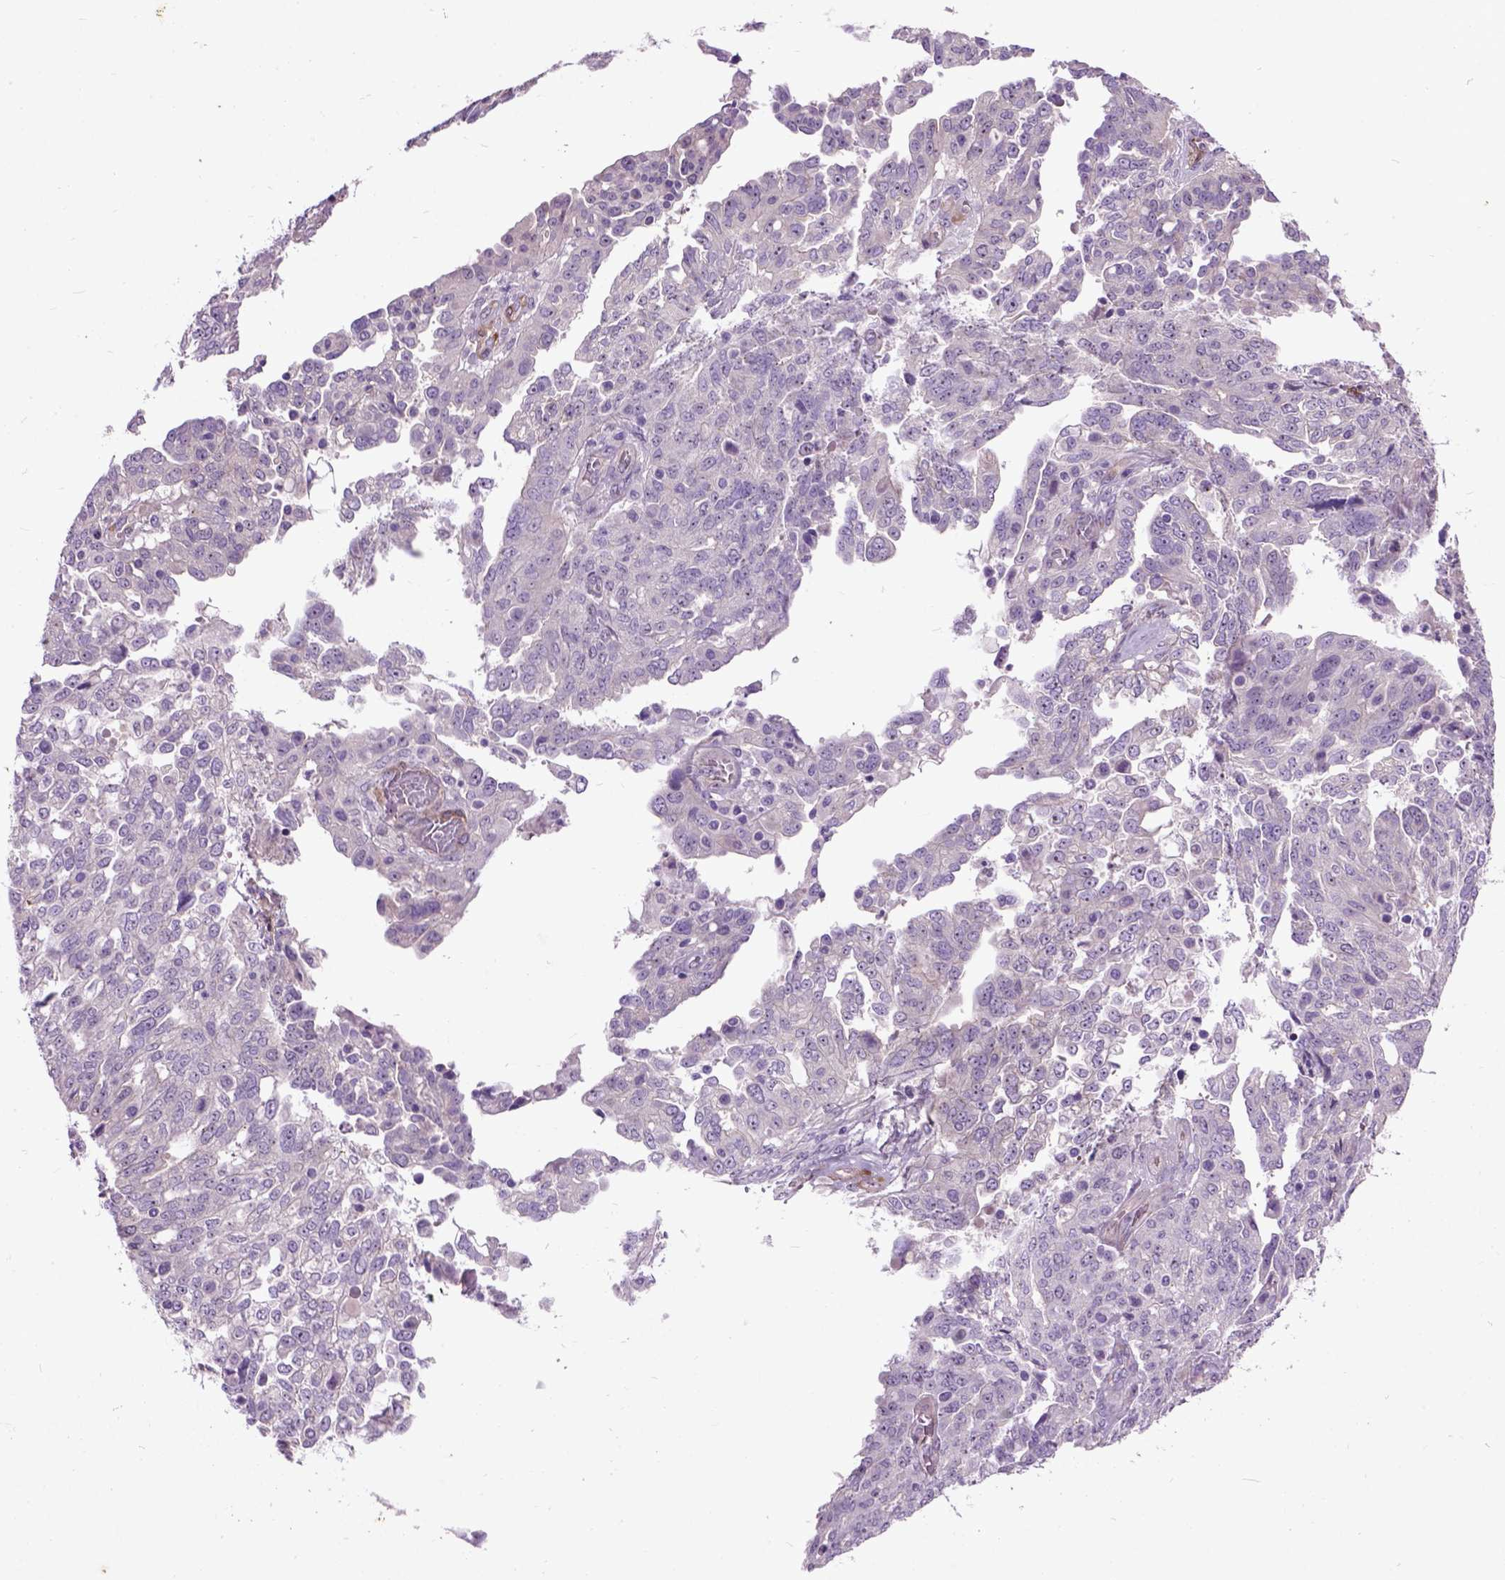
{"staining": {"intensity": "negative", "quantity": "none", "location": "none"}, "tissue": "ovarian cancer", "cell_type": "Tumor cells", "image_type": "cancer", "snomed": [{"axis": "morphology", "description": "Cystadenocarcinoma, serous, NOS"}, {"axis": "topography", "description": "Ovary"}], "caption": "Tumor cells are negative for protein expression in human ovarian cancer.", "gene": "MAPT", "patient": {"sex": "female", "age": 67}}